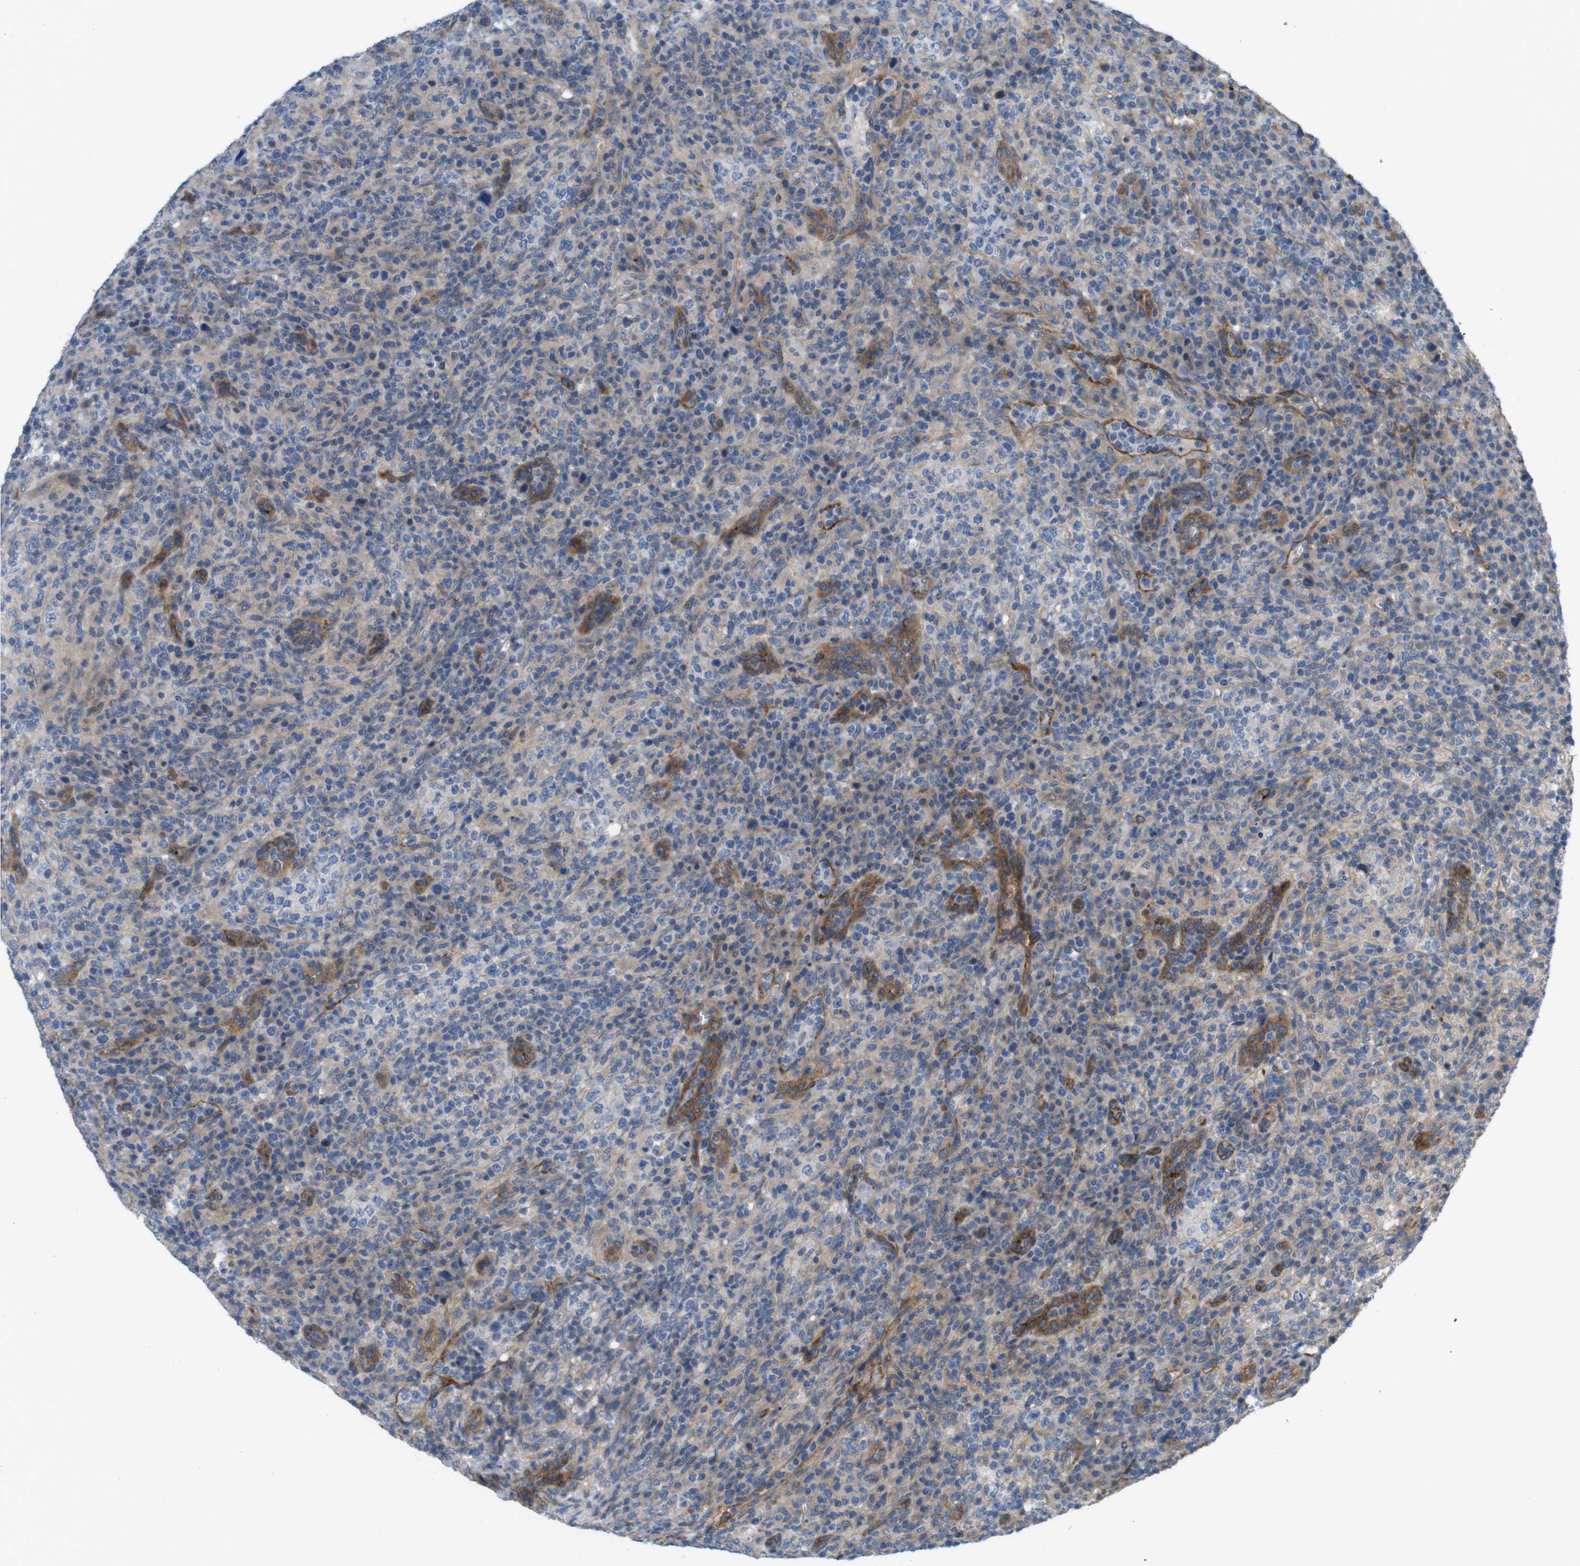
{"staining": {"intensity": "weak", "quantity": ">75%", "location": "cytoplasmic/membranous"}, "tissue": "lymphoma", "cell_type": "Tumor cells", "image_type": "cancer", "snomed": [{"axis": "morphology", "description": "Malignant lymphoma, non-Hodgkin's type, High grade"}, {"axis": "topography", "description": "Lymph node"}], "caption": "Protein expression by immunohistochemistry exhibits weak cytoplasmic/membranous positivity in approximately >75% of tumor cells in lymphoma.", "gene": "BVES", "patient": {"sex": "female", "age": 76}}